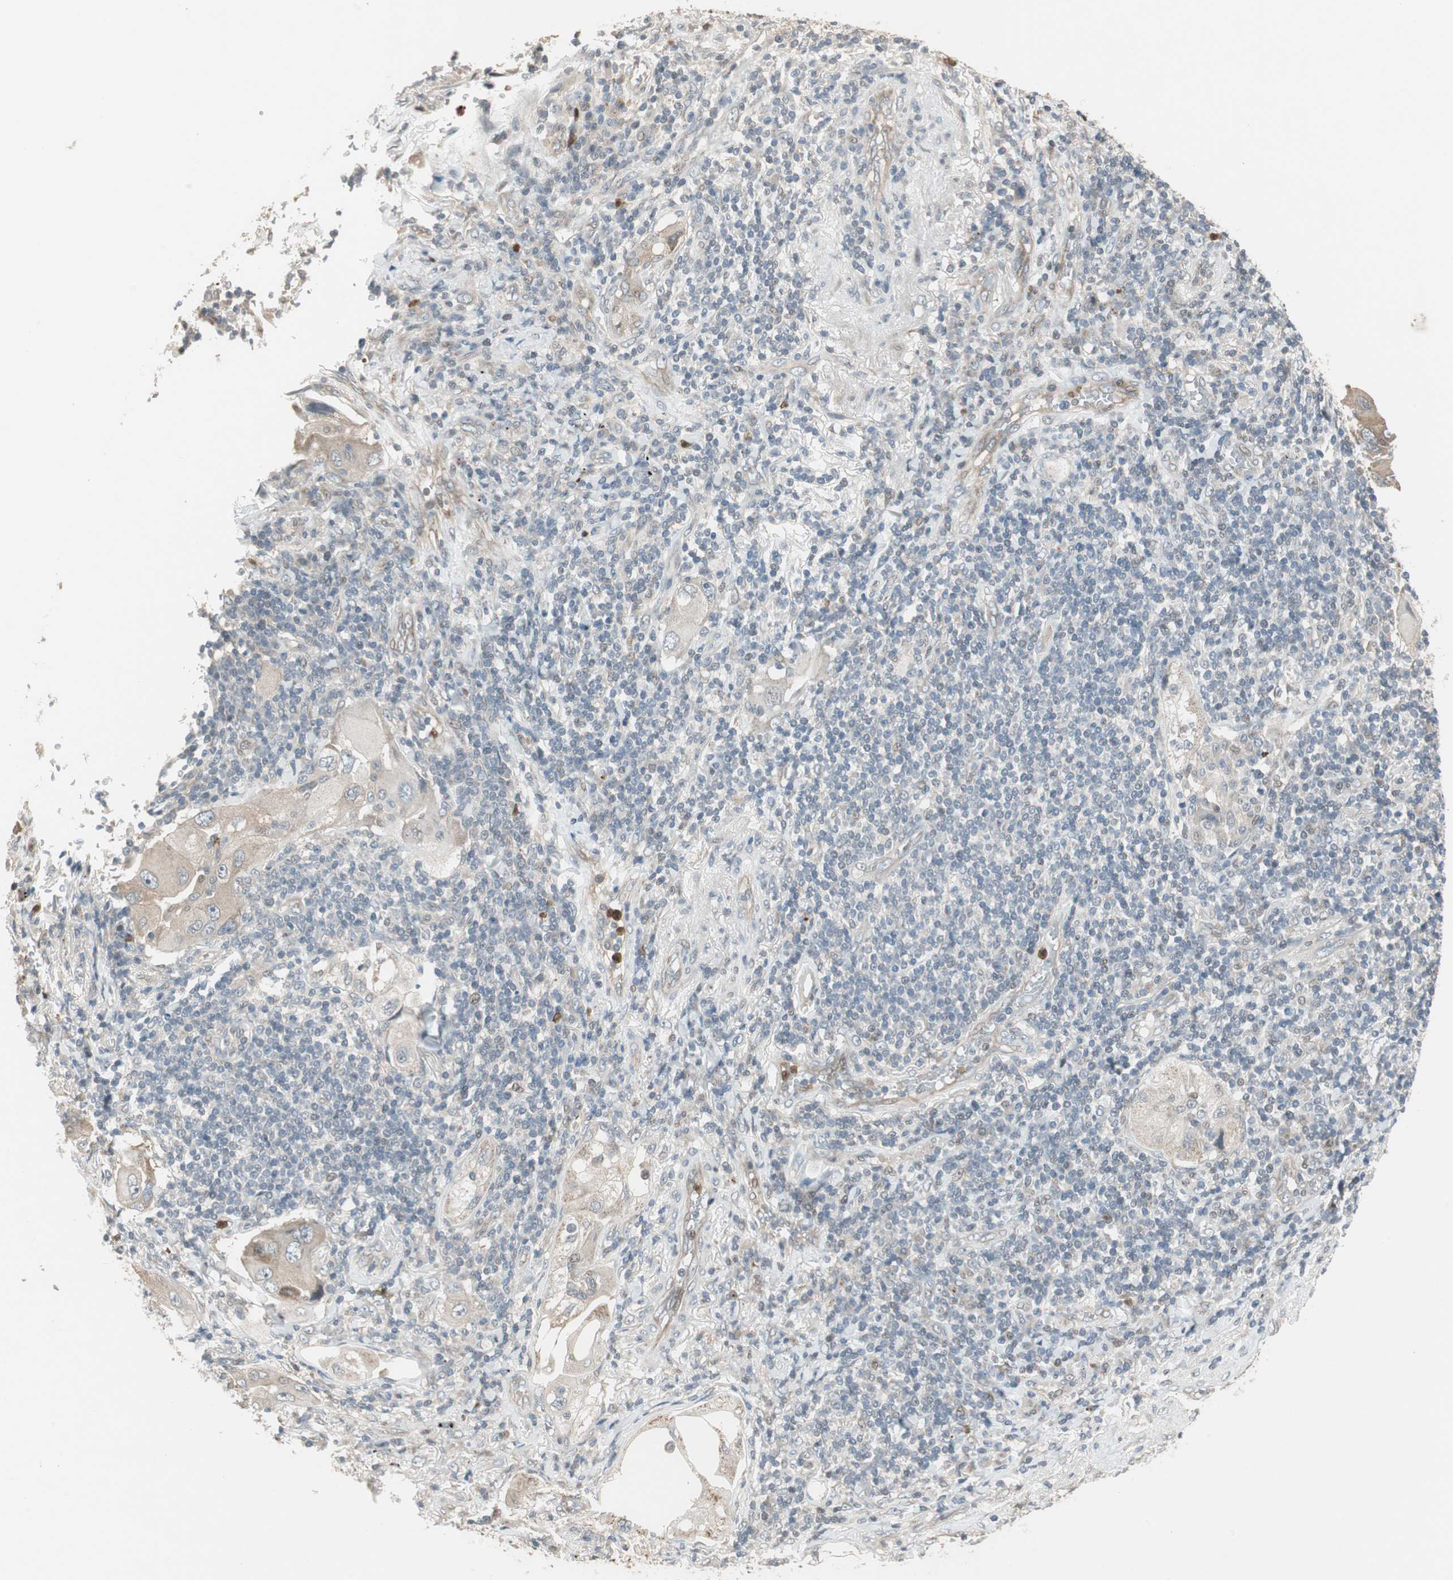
{"staining": {"intensity": "moderate", "quantity": "25%-75%", "location": "cytoplasmic/membranous"}, "tissue": "lung cancer", "cell_type": "Tumor cells", "image_type": "cancer", "snomed": [{"axis": "morphology", "description": "Adenocarcinoma, NOS"}, {"axis": "topography", "description": "Lung"}], "caption": "Immunohistochemical staining of human adenocarcinoma (lung) reveals medium levels of moderate cytoplasmic/membranous positivity in about 25%-75% of tumor cells. (DAB IHC with brightfield microscopy, high magnification).", "gene": "SNX4", "patient": {"sex": "female", "age": 65}}